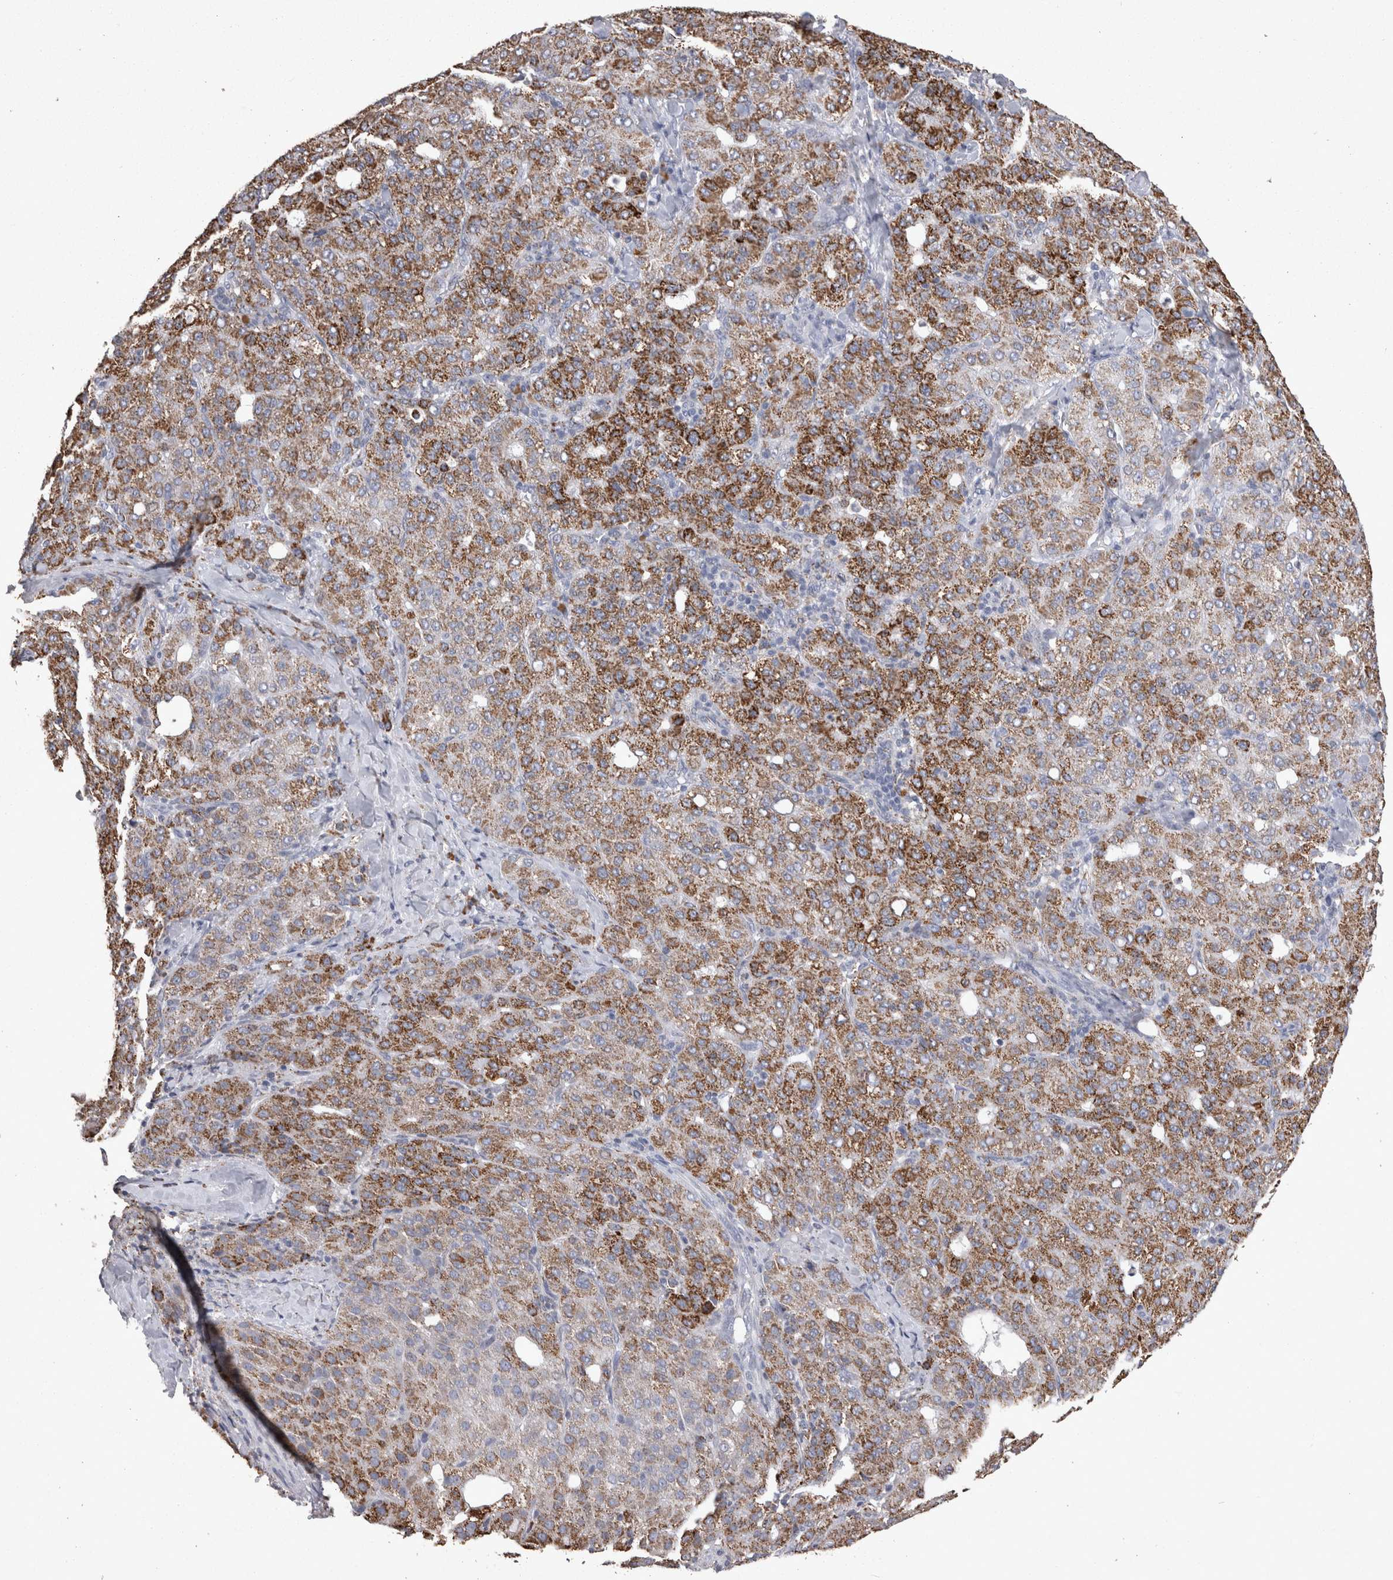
{"staining": {"intensity": "strong", "quantity": ">75%", "location": "cytoplasmic/membranous"}, "tissue": "liver cancer", "cell_type": "Tumor cells", "image_type": "cancer", "snomed": [{"axis": "morphology", "description": "Carcinoma, Hepatocellular, NOS"}, {"axis": "topography", "description": "Liver"}], "caption": "Protein analysis of hepatocellular carcinoma (liver) tissue exhibits strong cytoplasmic/membranous staining in approximately >75% of tumor cells.", "gene": "DKK3", "patient": {"sex": "male", "age": 65}}